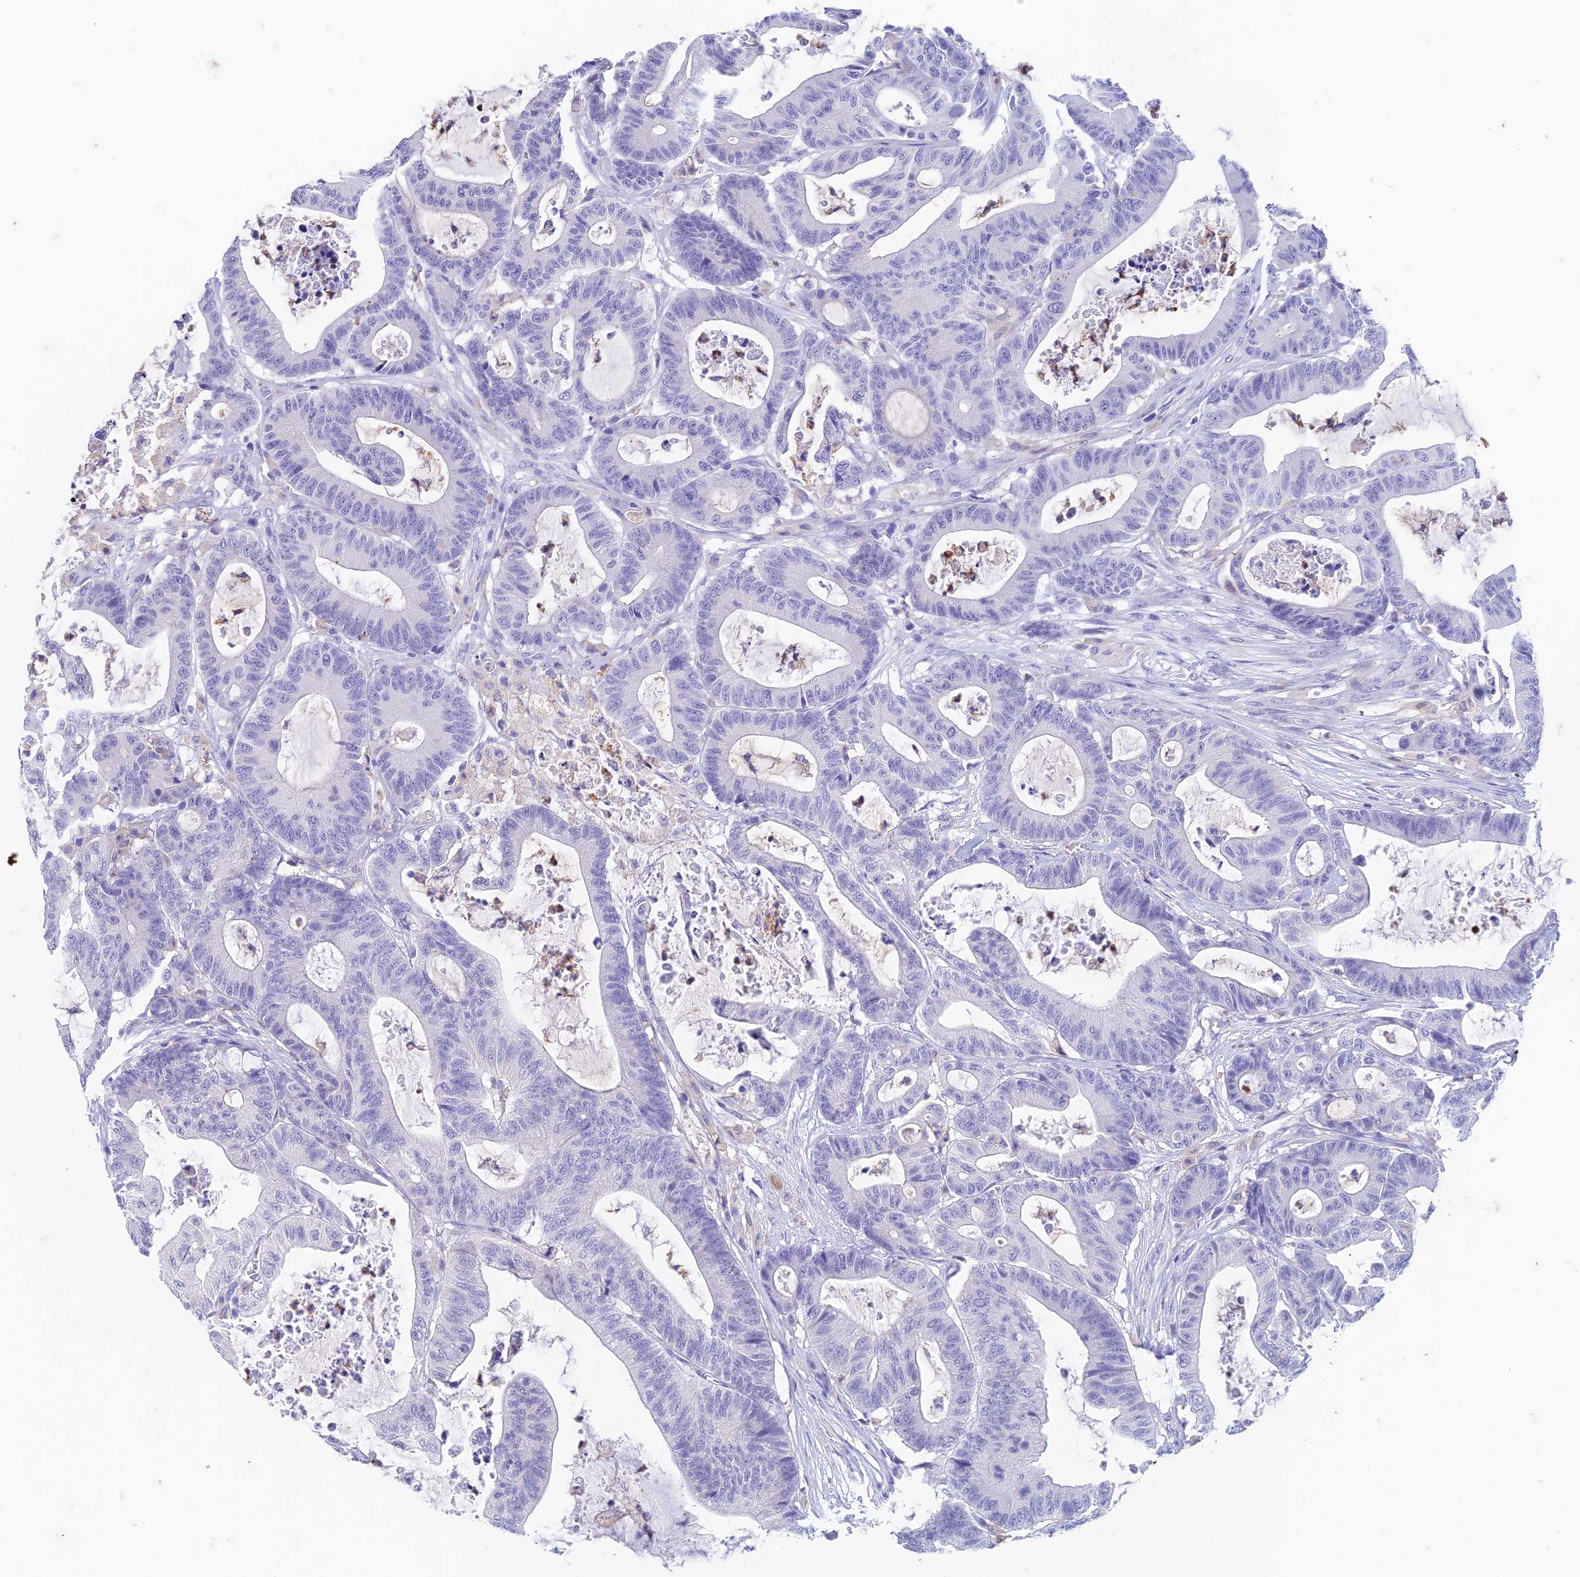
{"staining": {"intensity": "negative", "quantity": "none", "location": "none"}, "tissue": "colorectal cancer", "cell_type": "Tumor cells", "image_type": "cancer", "snomed": [{"axis": "morphology", "description": "Adenocarcinoma, NOS"}, {"axis": "topography", "description": "Colon"}], "caption": "Immunohistochemistry of colorectal cancer reveals no expression in tumor cells.", "gene": "FGF7", "patient": {"sex": "female", "age": 84}}